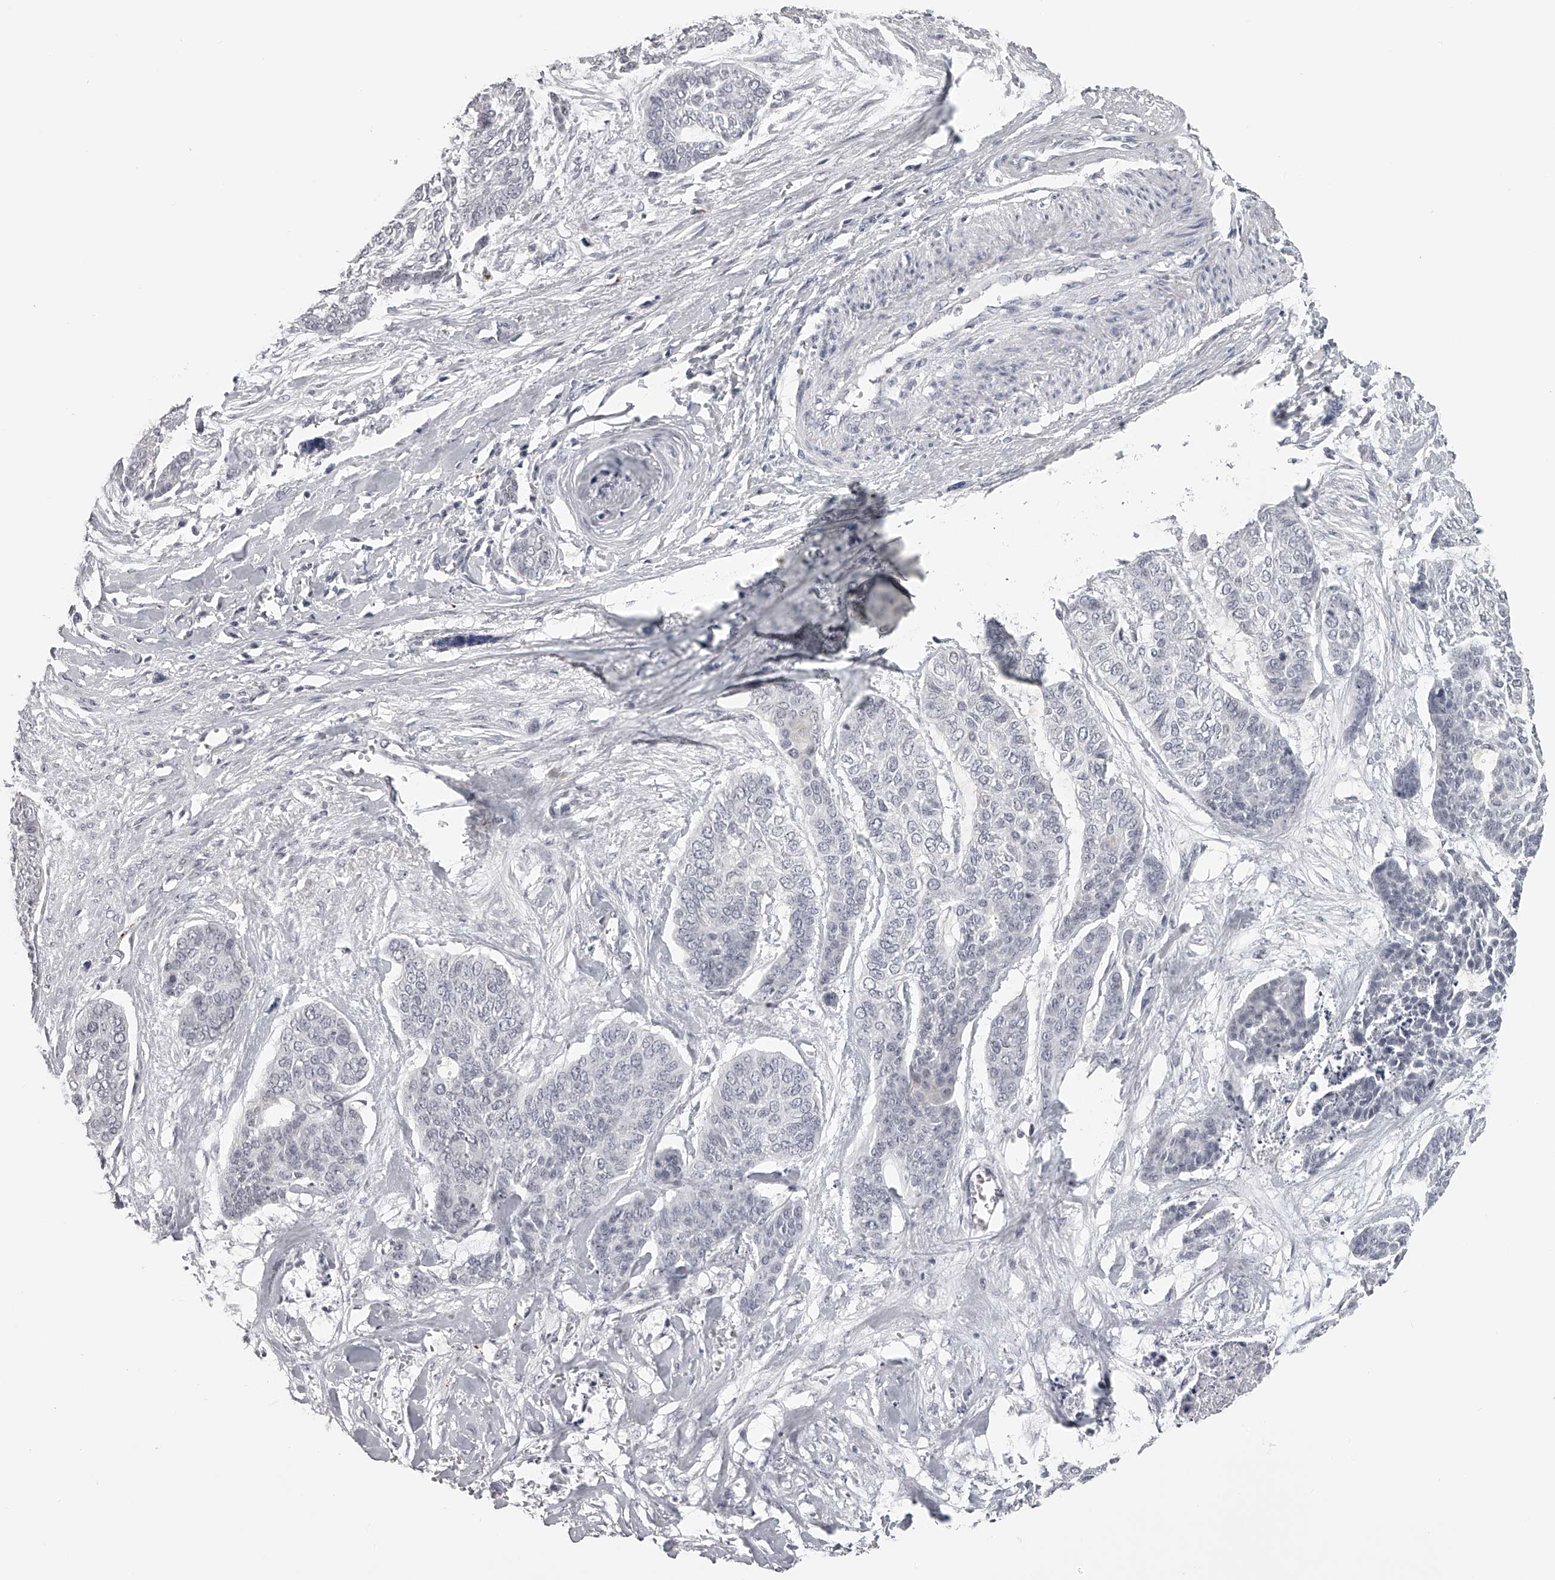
{"staining": {"intensity": "negative", "quantity": "none", "location": "none"}, "tissue": "skin cancer", "cell_type": "Tumor cells", "image_type": "cancer", "snomed": [{"axis": "morphology", "description": "Basal cell carcinoma"}, {"axis": "topography", "description": "Skin"}], "caption": "There is no significant positivity in tumor cells of basal cell carcinoma (skin).", "gene": "RNF220", "patient": {"sex": "female", "age": 64}}